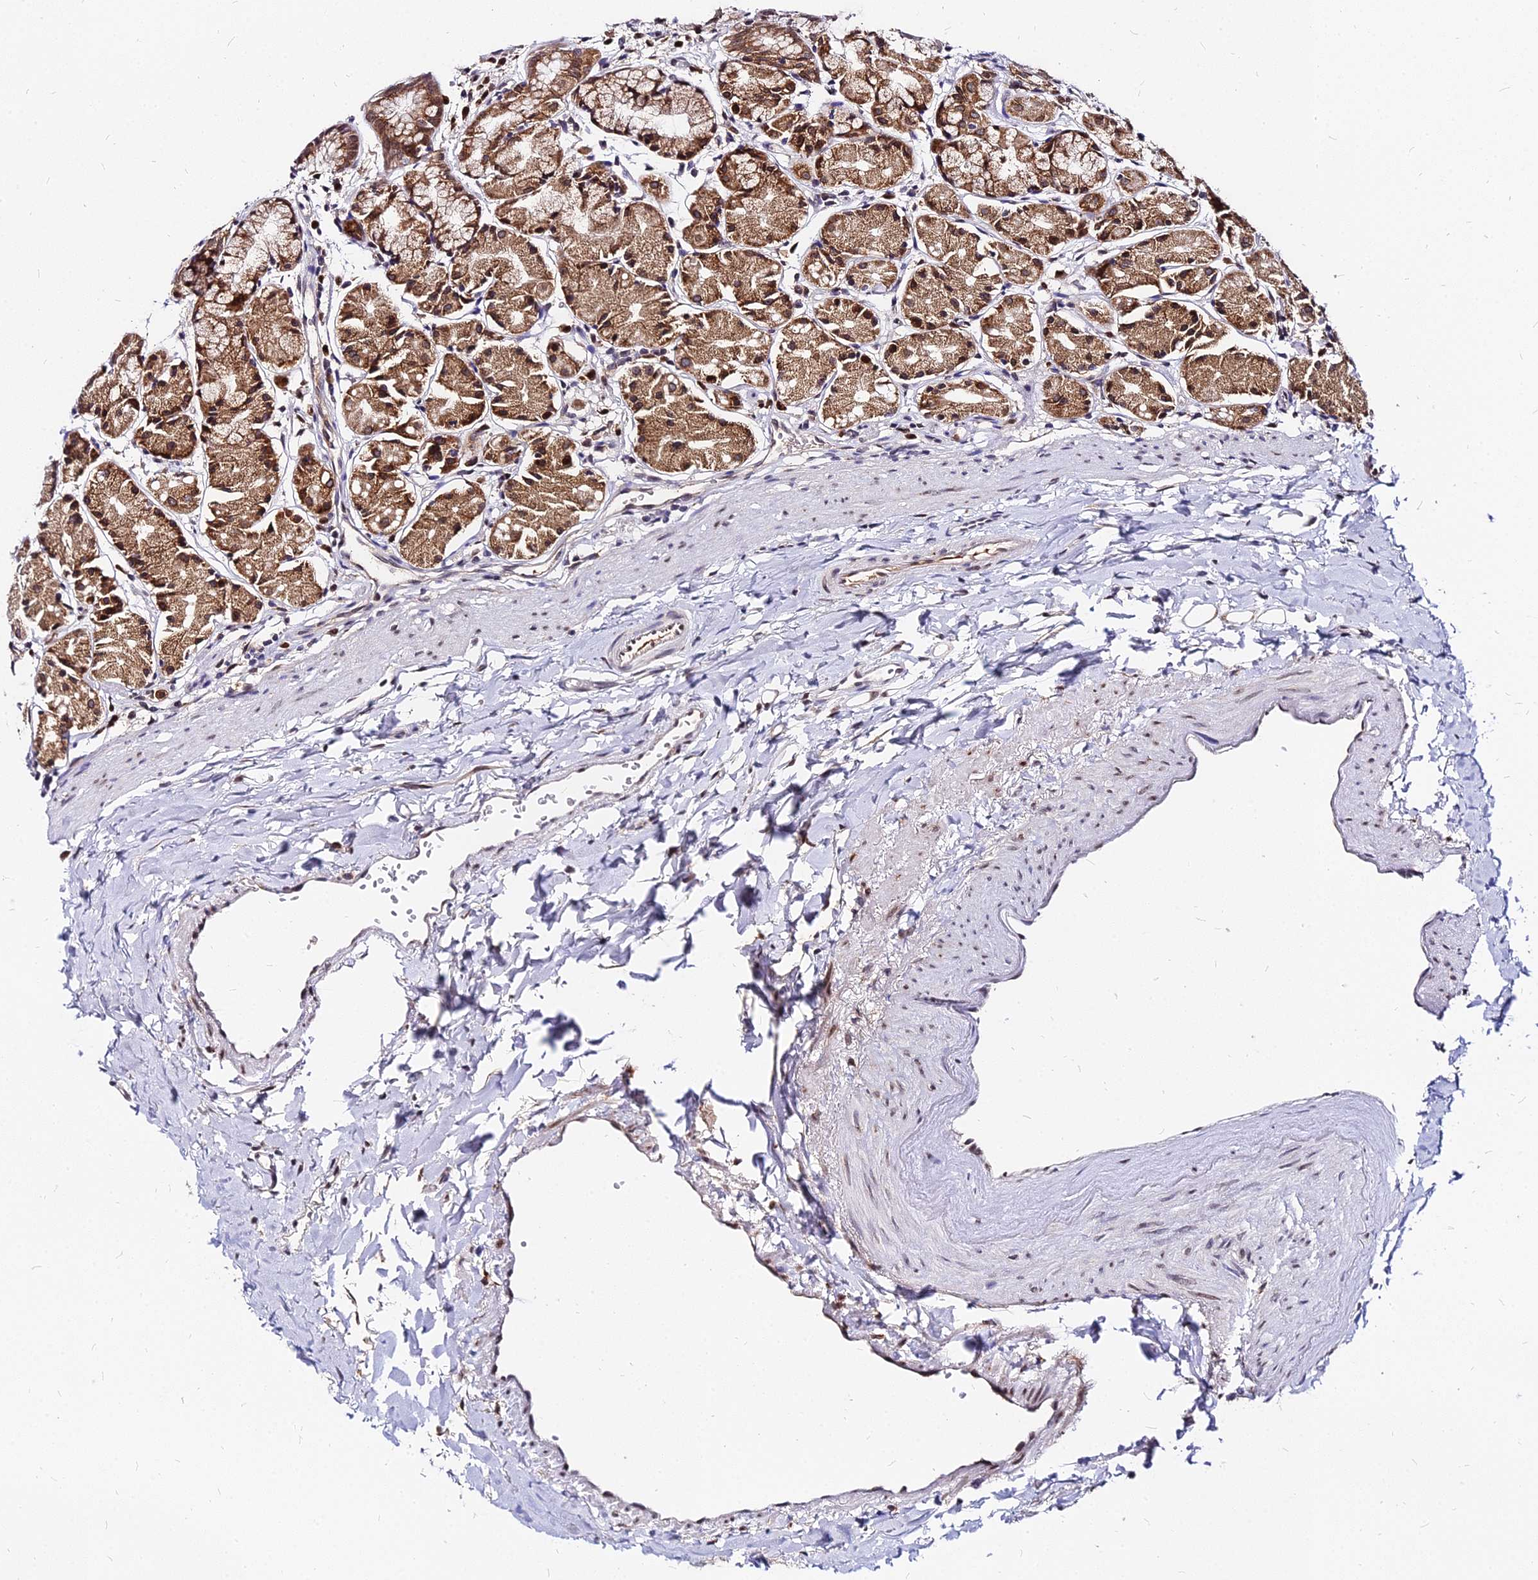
{"staining": {"intensity": "strong", "quantity": ">75%", "location": "cytoplasmic/membranous,nuclear"}, "tissue": "stomach", "cell_type": "Glandular cells", "image_type": "normal", "snomed": [{"axis": "morphology", "description": "Normal tissue, NOS"}, {"axis": "topography", "description": "Stomach, upper"}], "caption": "Immunohistochemistry (IHC) of unremarkable stomach displays high levels of strong cytoplasmic/membranous,nuclear staining in approximately >75% of glandular cells. Ihc stains the protein of interest in brown and the nuclei are stained blue.", "gene": "RNF121", "patient": {"sex": "male", "age": 47}}